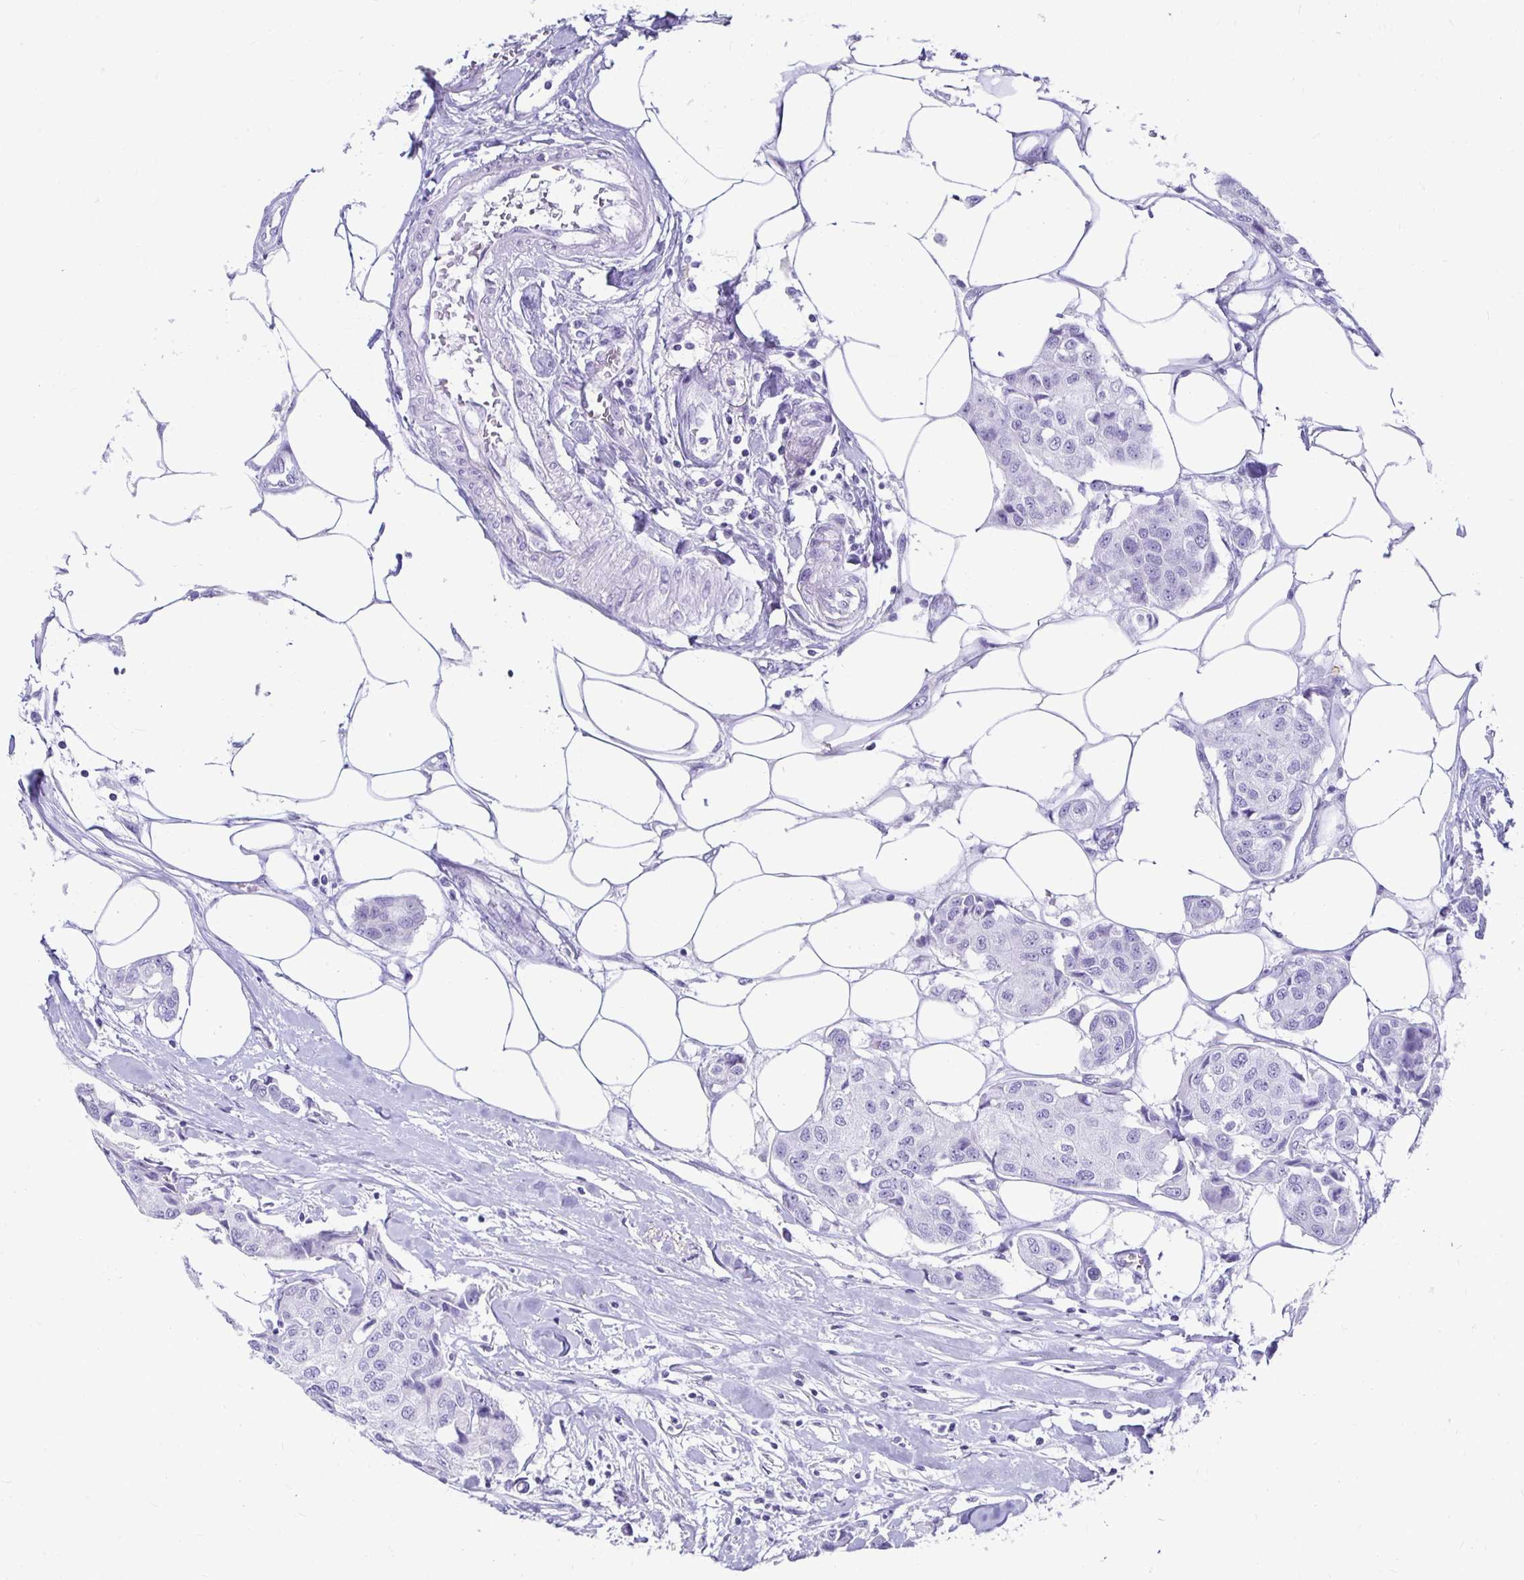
{"staining": {"intensity": "negative", "quantity": "none", "location": "none"}, "tissue": "breast cancer", "cell_type": "Tumor cells", "image_type": "cancer", "snomed": [{"axis": "morphology", "description": "Duct carcinoma"}, {"axis": "topography", "description": "Breast"}, {"axis": "topography", "description": "Lymph node"}], "caption": "Immunohistochemistry histopathology image of human invasive ductal carcinoma (breast) stained for a protein (brown), which displays no positivity in tumor cells. (DAB immunohistochemistry visualized using brightfield microscopy, high magnification).", "gene": "CST6", "patient": {"sex": "female", "age": 80}}